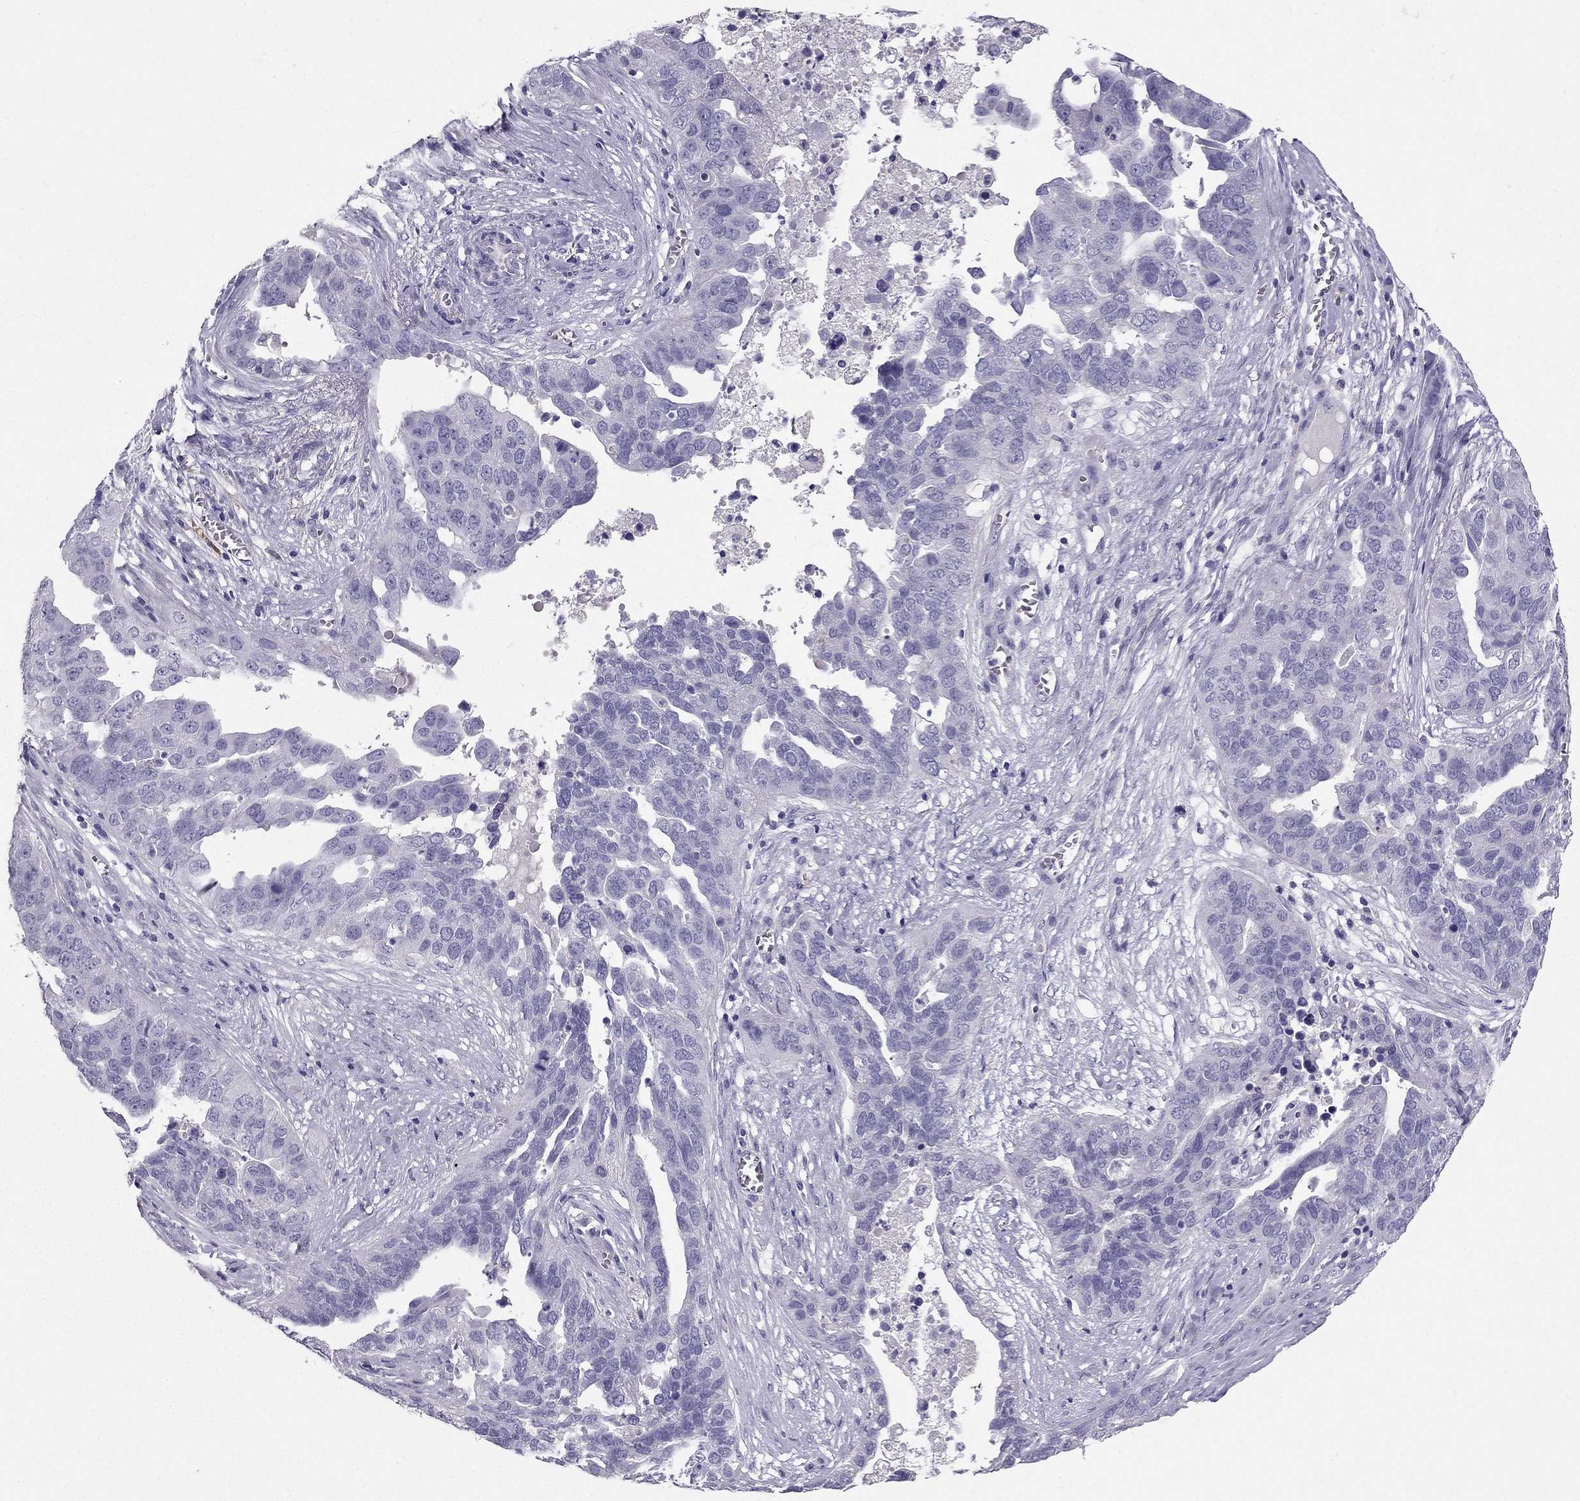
{"staining": {"intensity": "negative", "quantity": "none", "location": "none"}, "tissue": "ovarian cancer", "cell_type": "Tumor cells", "image_type": "cancer", "snomed": [{"axis": "morphology", "description": "Carcinoma, endometroid"}, {"axis": "topography", "description": "Soft tissue"}, {"axis": "topography", "description": "Ovary"}], "caption": "Tumor cells are negative for brown protein staining in ovarian cancer (endometroid carcinoma).", "gene": "LMTK3", "patient": {"sex": "female", "age": 52}}